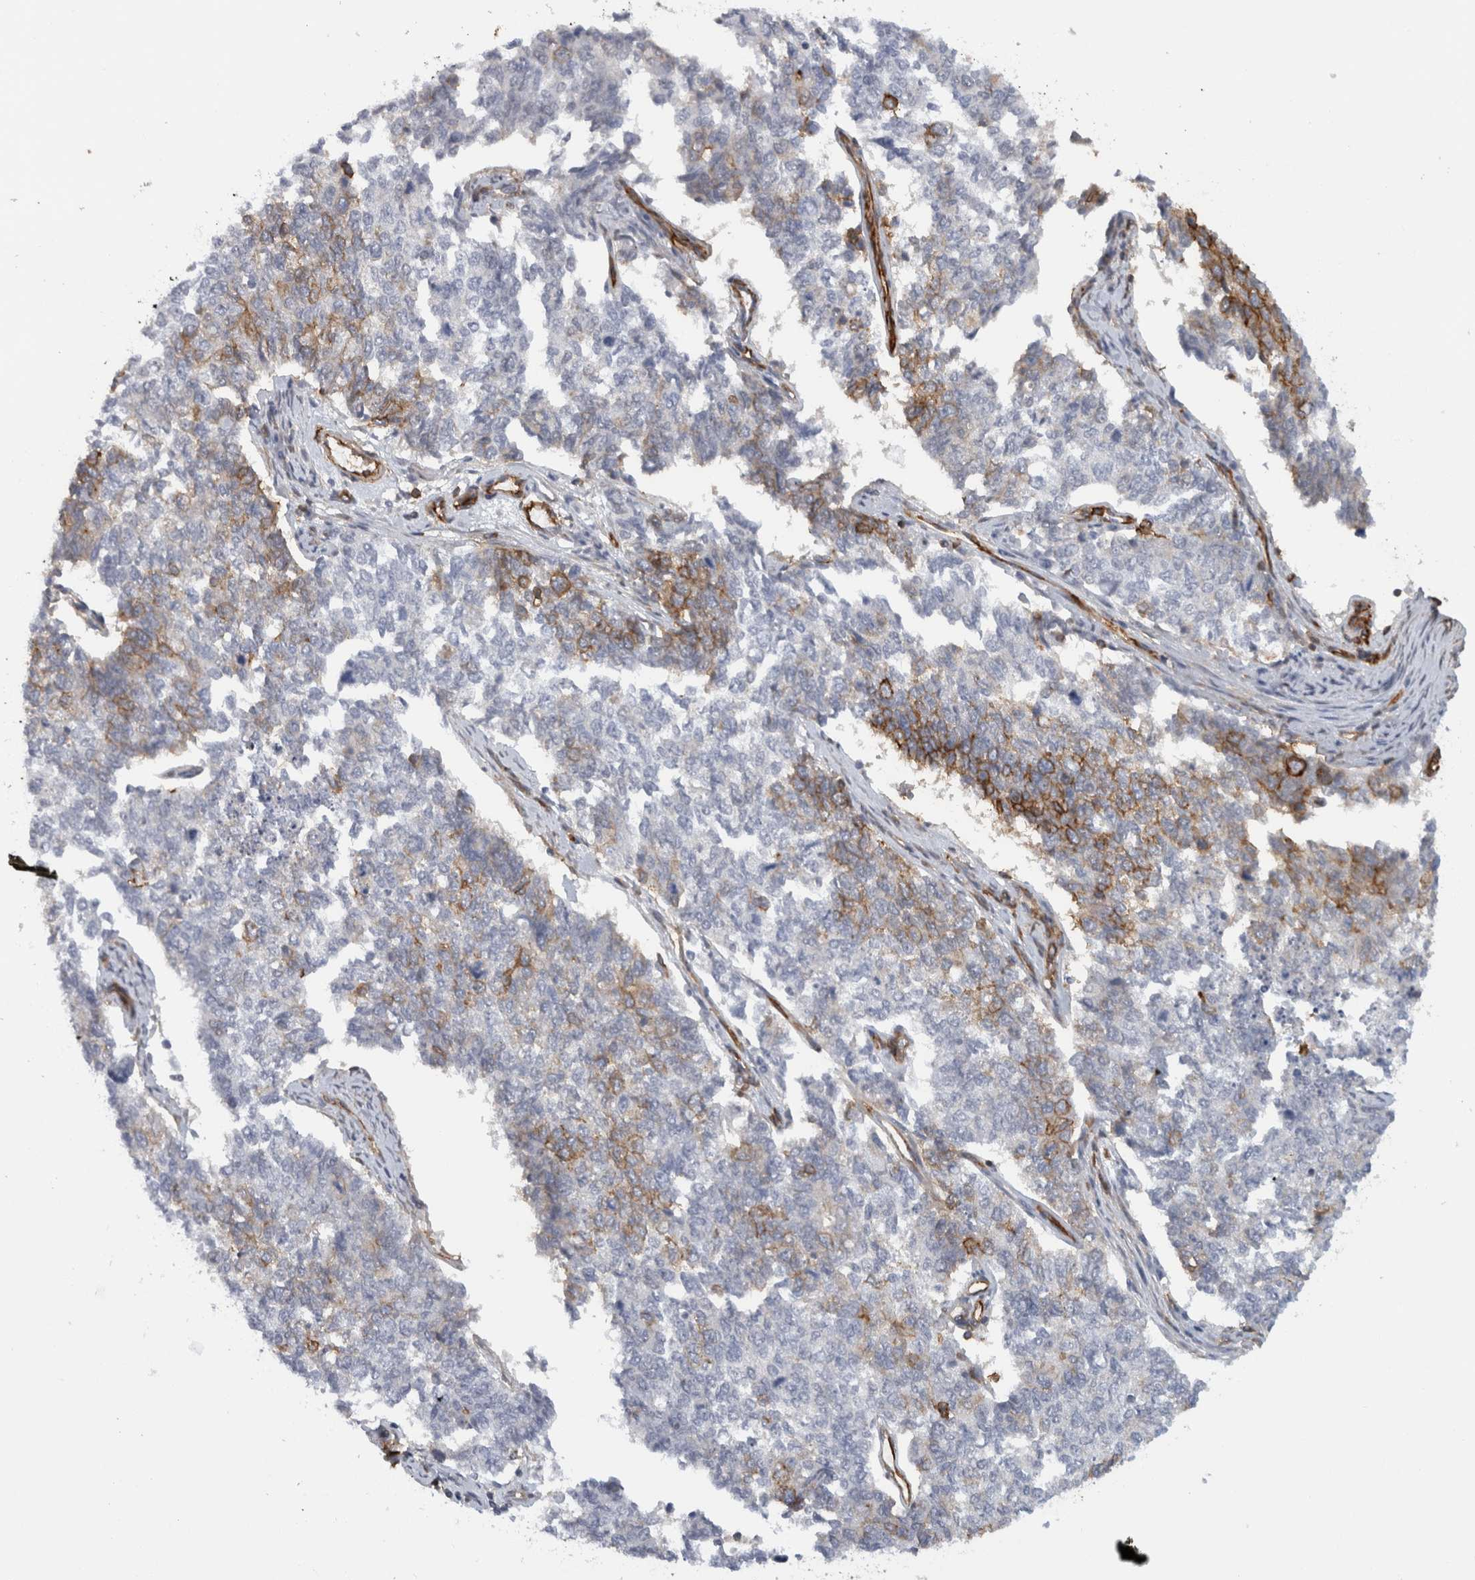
{"staining": {"intensity": "moderate", "quantity": "25%-75%", "location": "cytoplasmic/membranous"}, "tissue": "cervical cancer", "cell_type": "Tumor cells", "image_type": "cancer", "snomed": [{"axis": "morphology", "description": "Squamous cell carcinoma, NOS"}, {"axis": "topography", "description": "Cervix"}], "caption": "Human cervical cancer stained with a protein marker reveals moderate staining in tumor cells.", "gene": "AHNAK", "patient": {"sex": "female", "age": 63}}